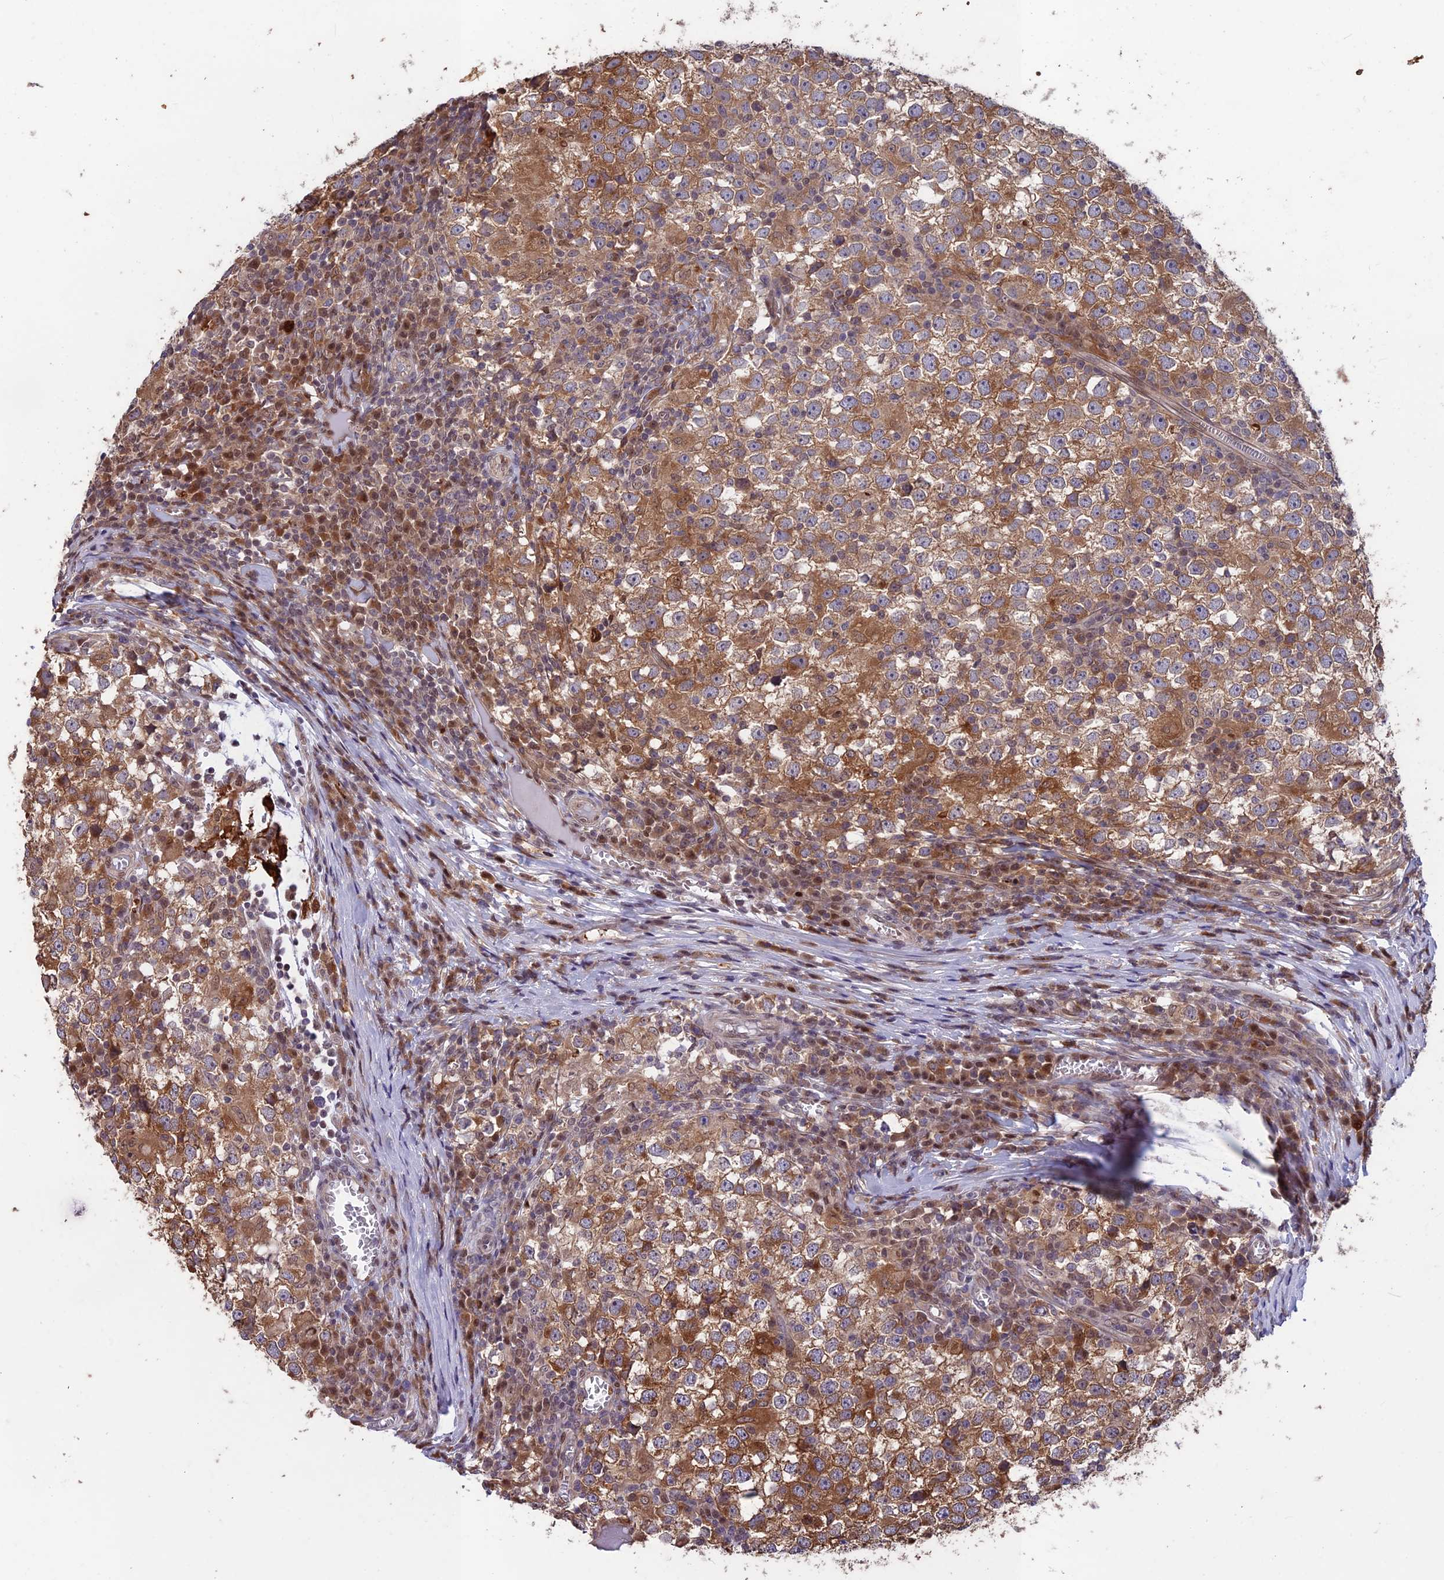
{"staining": {"intensity": "moderate", "quantity": ">75%", "location": "cytoplasmic/membranous"}, "tissue": "testis cancer", "cell_type": "Tumor cells", "image_type": "cancer", "snomed": [{"axis": "morphology", "description": "Seminoma, NOS"}, {"axis": "topography", "description": "Testis"}], "caption": "Human testis cancer stained with a protein marker displays moderate staining in tumor cells.", "gene": "MAST2", "patient": {"sex": "male", "age": 65}}